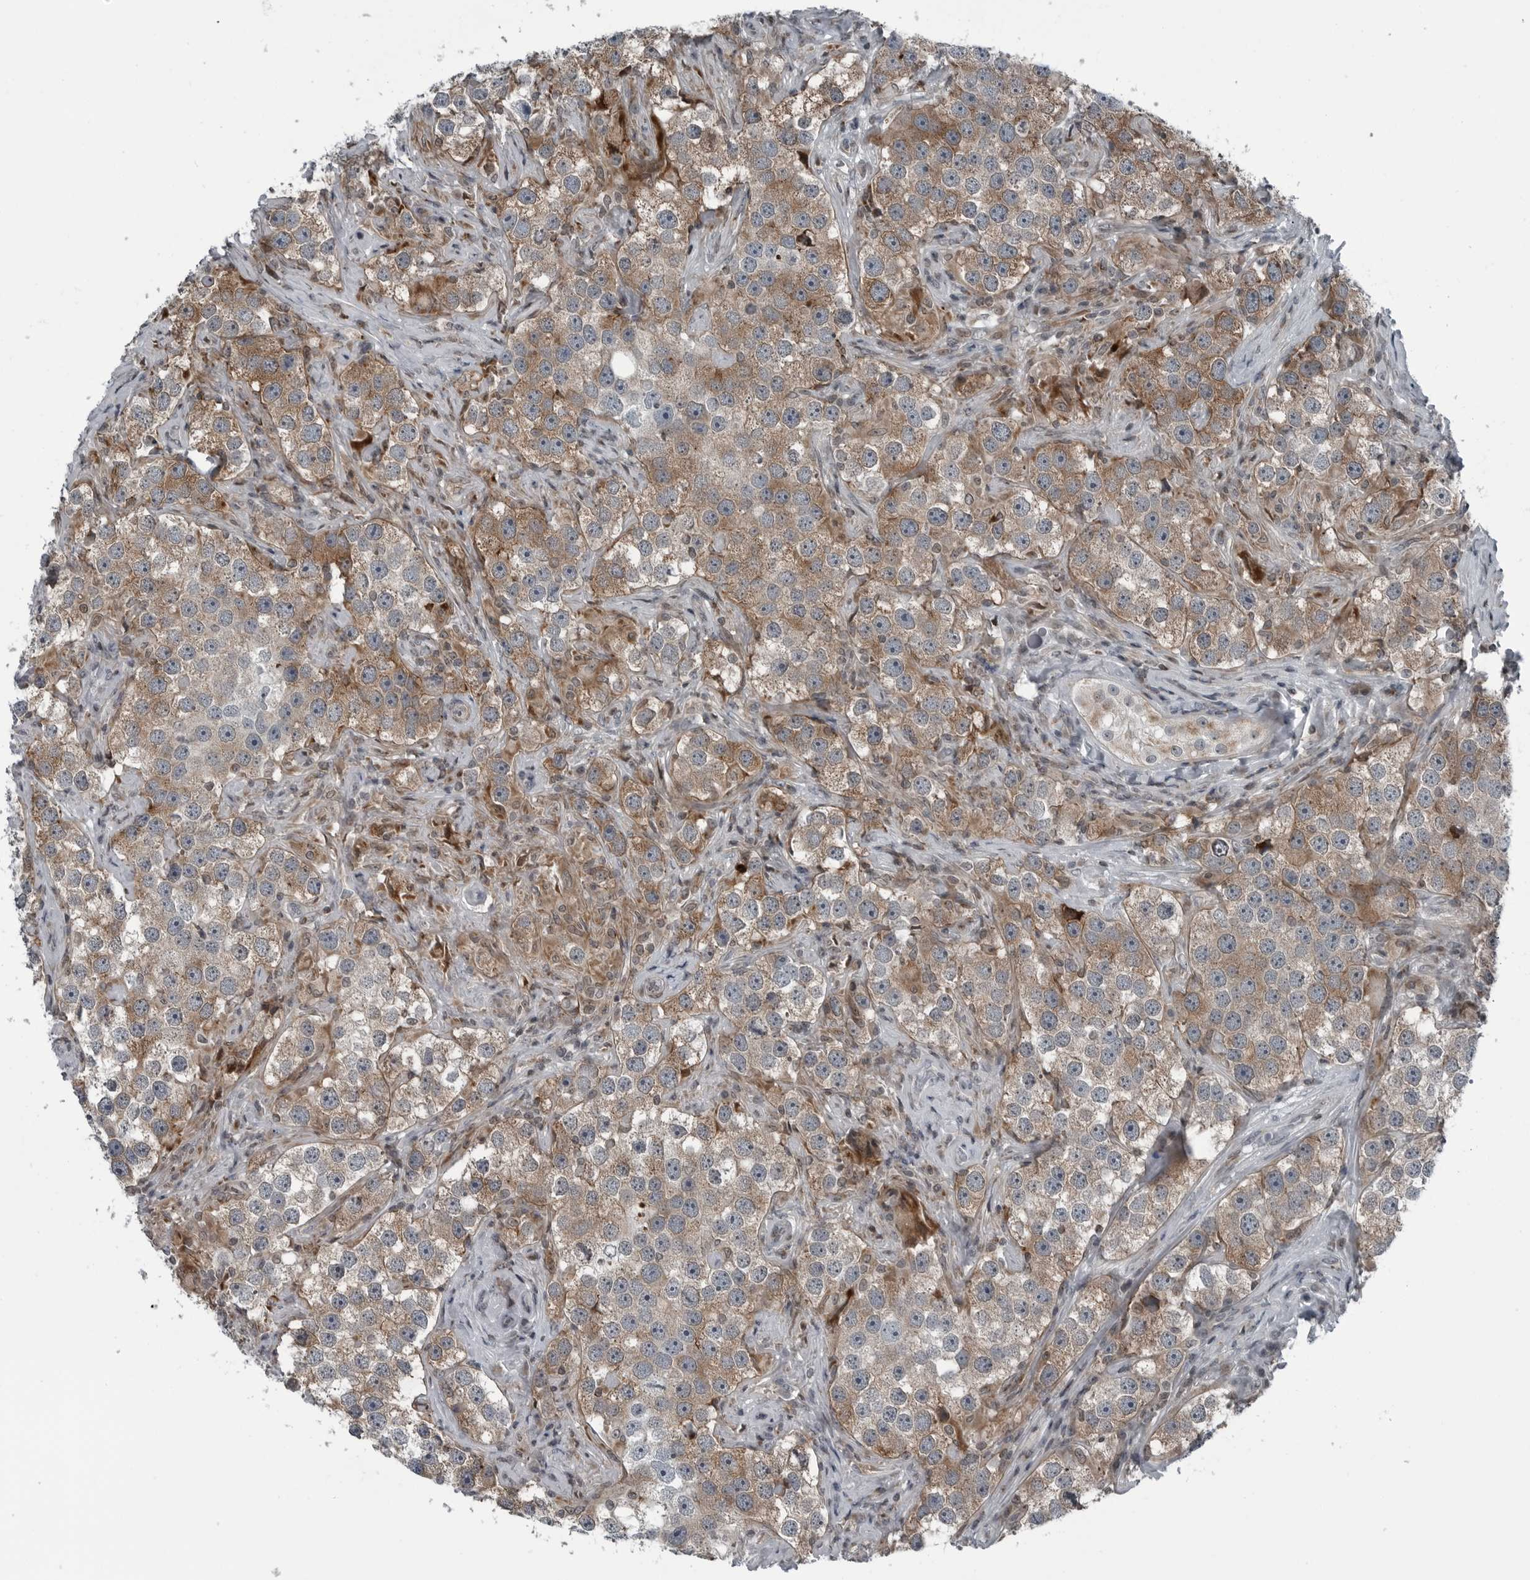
{"staining": {"intensity": "moderate", "quantity": ">75%", "location": "cytoplasmic/membranous"}, "tissue": "testis cancer", "cell_type": "Tumor cells", "image_type": "cancer", "snomed": [{"axis": "morphology", "description": "Seminoma, NOS"}, {"axis": "topography", "description": "Testis"}], "caption": "A photomicrograph of human testis seminoma stained for a protein reveals moderate cytoplasmic/membranous brown staining in tumor cells.", "gene": "GAK", "patient": {"sex": "male", "age": 49}}